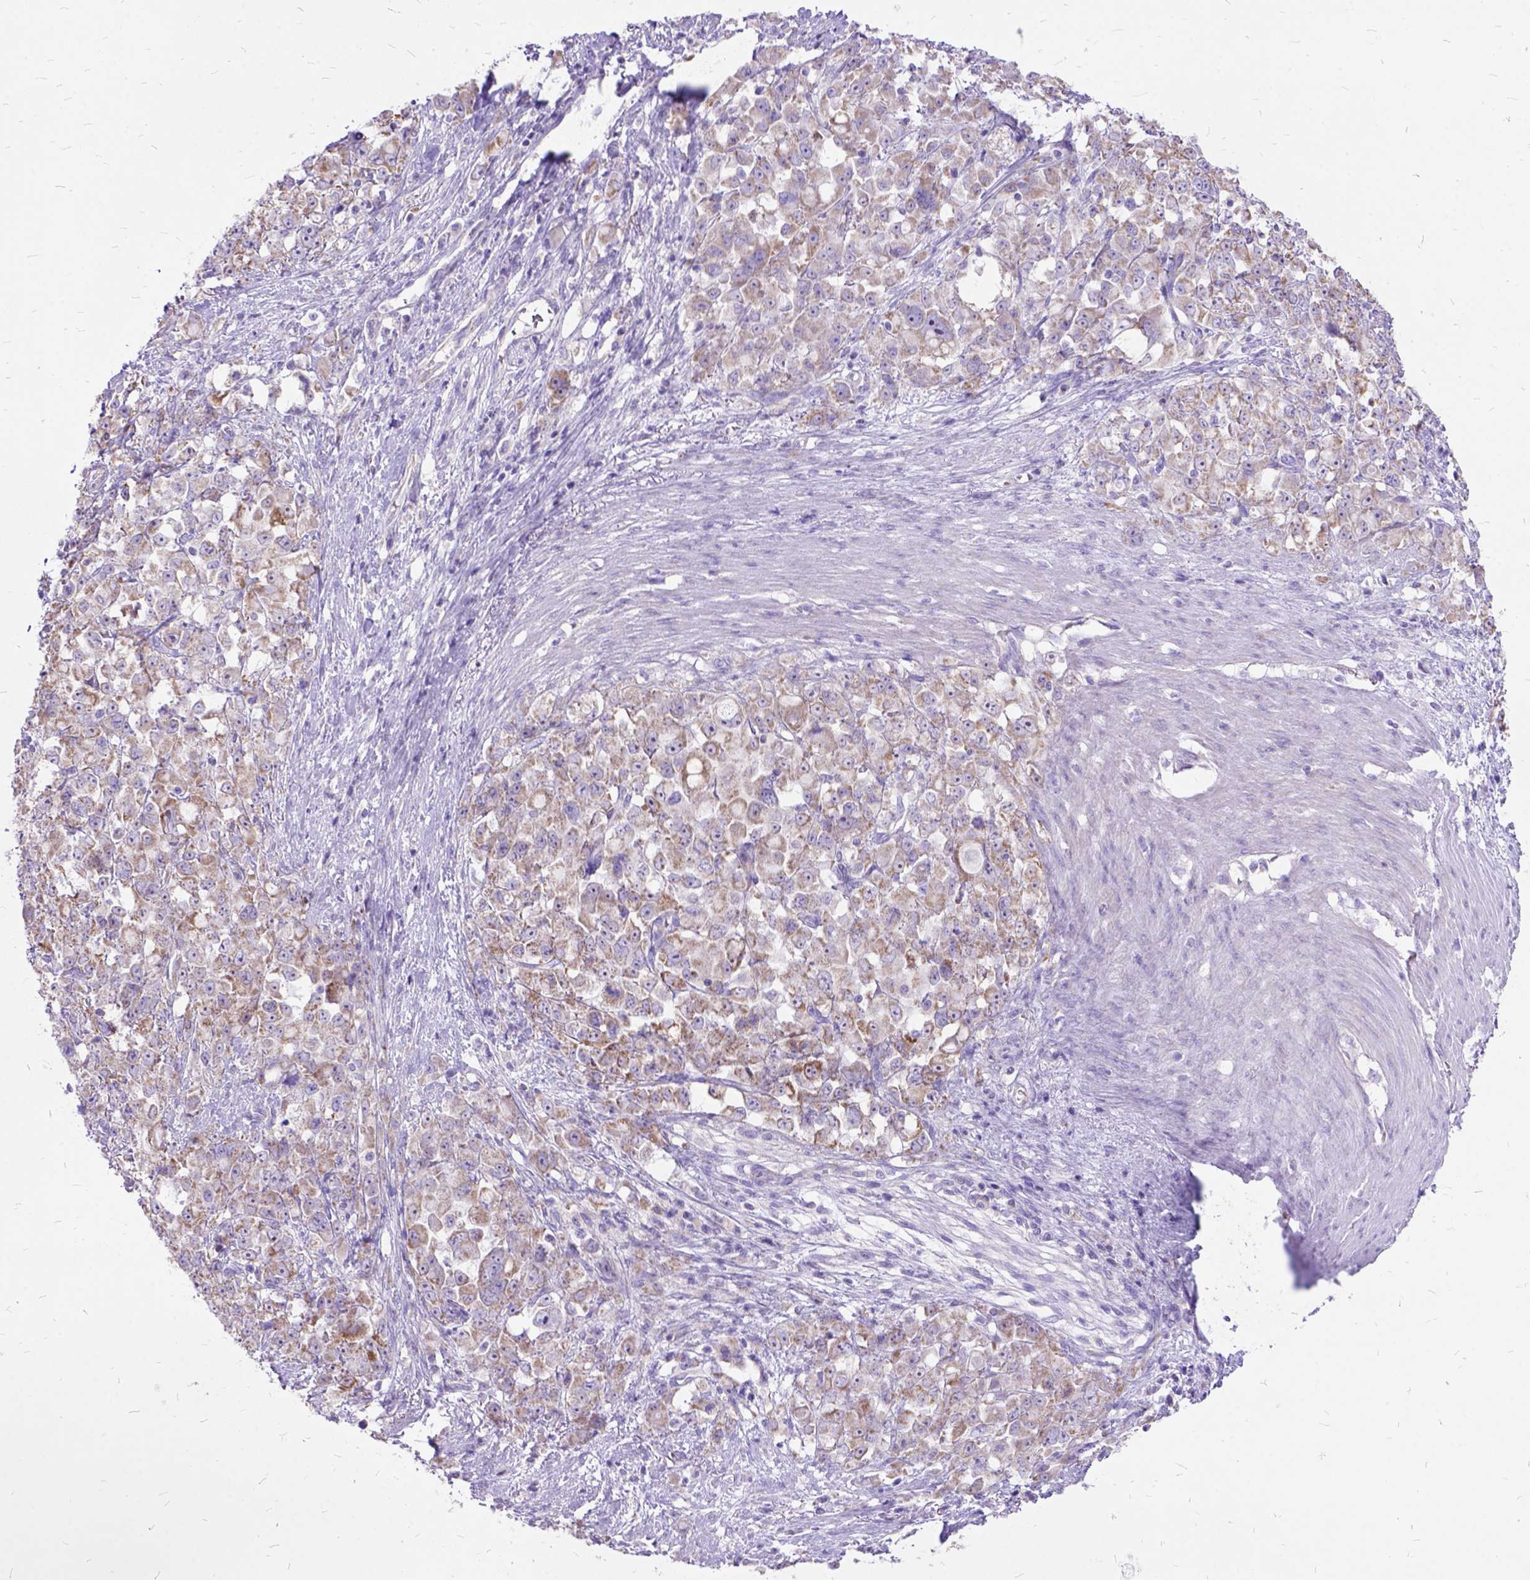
{"staining": {"intensity": "weak", "quantity": ">75%", "location": "cytoplasmic/membranous"}, "tissue": "stomach cancer", "cell_type": "Tumor cells", "image_type": "cancer", "snomed": [{"axis": "morphology", "description": "Adenocarcinoma, NOS"}, {"axis": "topography", "description": "Stomach"}], "caption": "Weak cytoplasmic/membranous protein expression is identified in approximately >75% of tumor cells in stomach cancer (adenocarcinoma).", "gene": "CTAG2", "patient": {"sex": "female", "age": 76}}